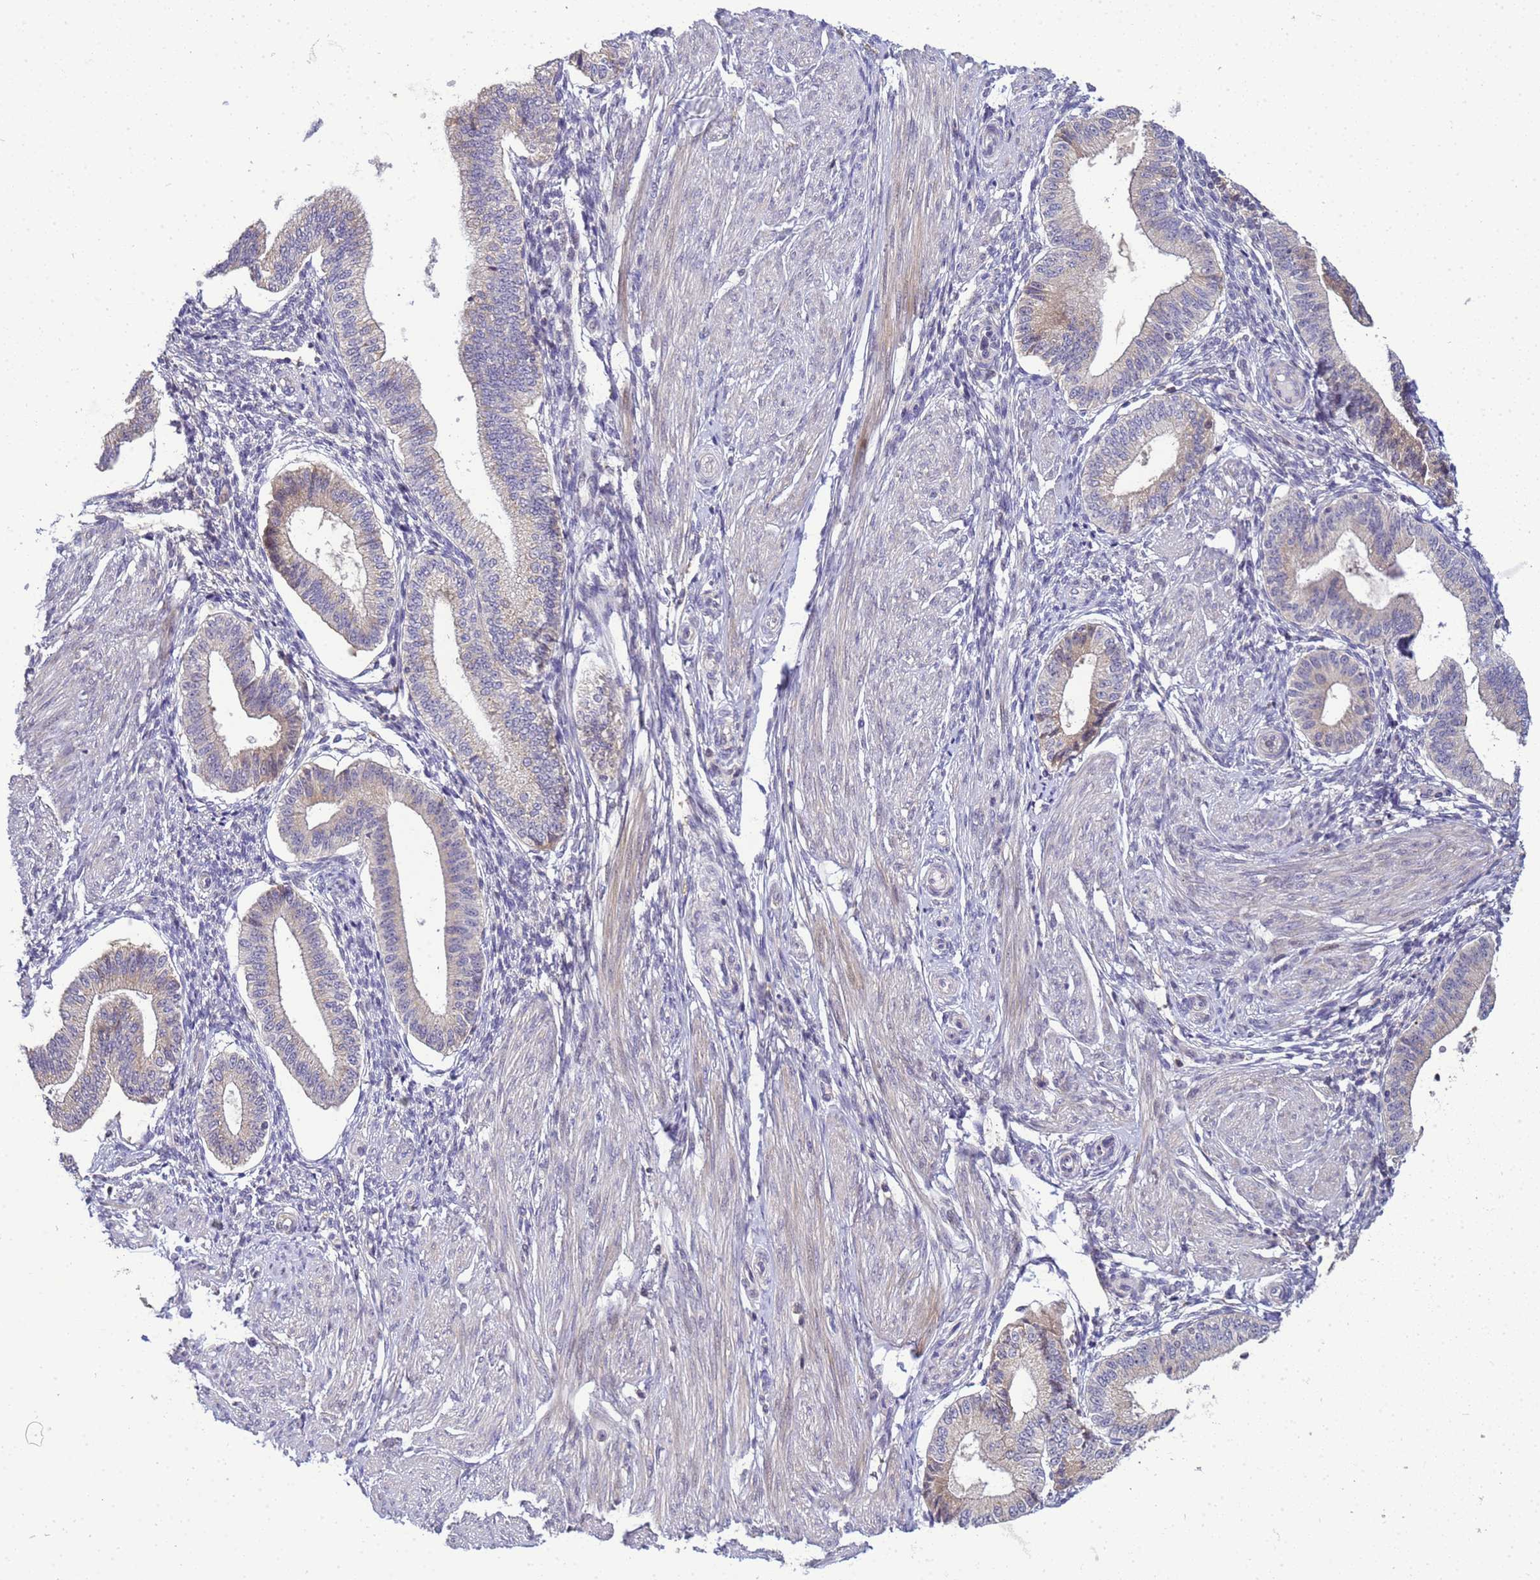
{"staining": {"intensity": "negative", "quantity": "none", "location": "none"}, "tissue": "endometrium", "cell_type": "Cells in endometrial stroma", "image_type": "normal", "snomed": [{"axis": "morphology", "description": "Normal tissue, NOS"}, {"axis": "topography", "description": "Endometrium"}], "caption": "IHC photomicrograph of benign endometrium stained for a protein (brown), which exhibits no staining in cells in endometrial stroma.", "gene": "TMEM74B", "patient": {"sex": "female", "age": 39}}